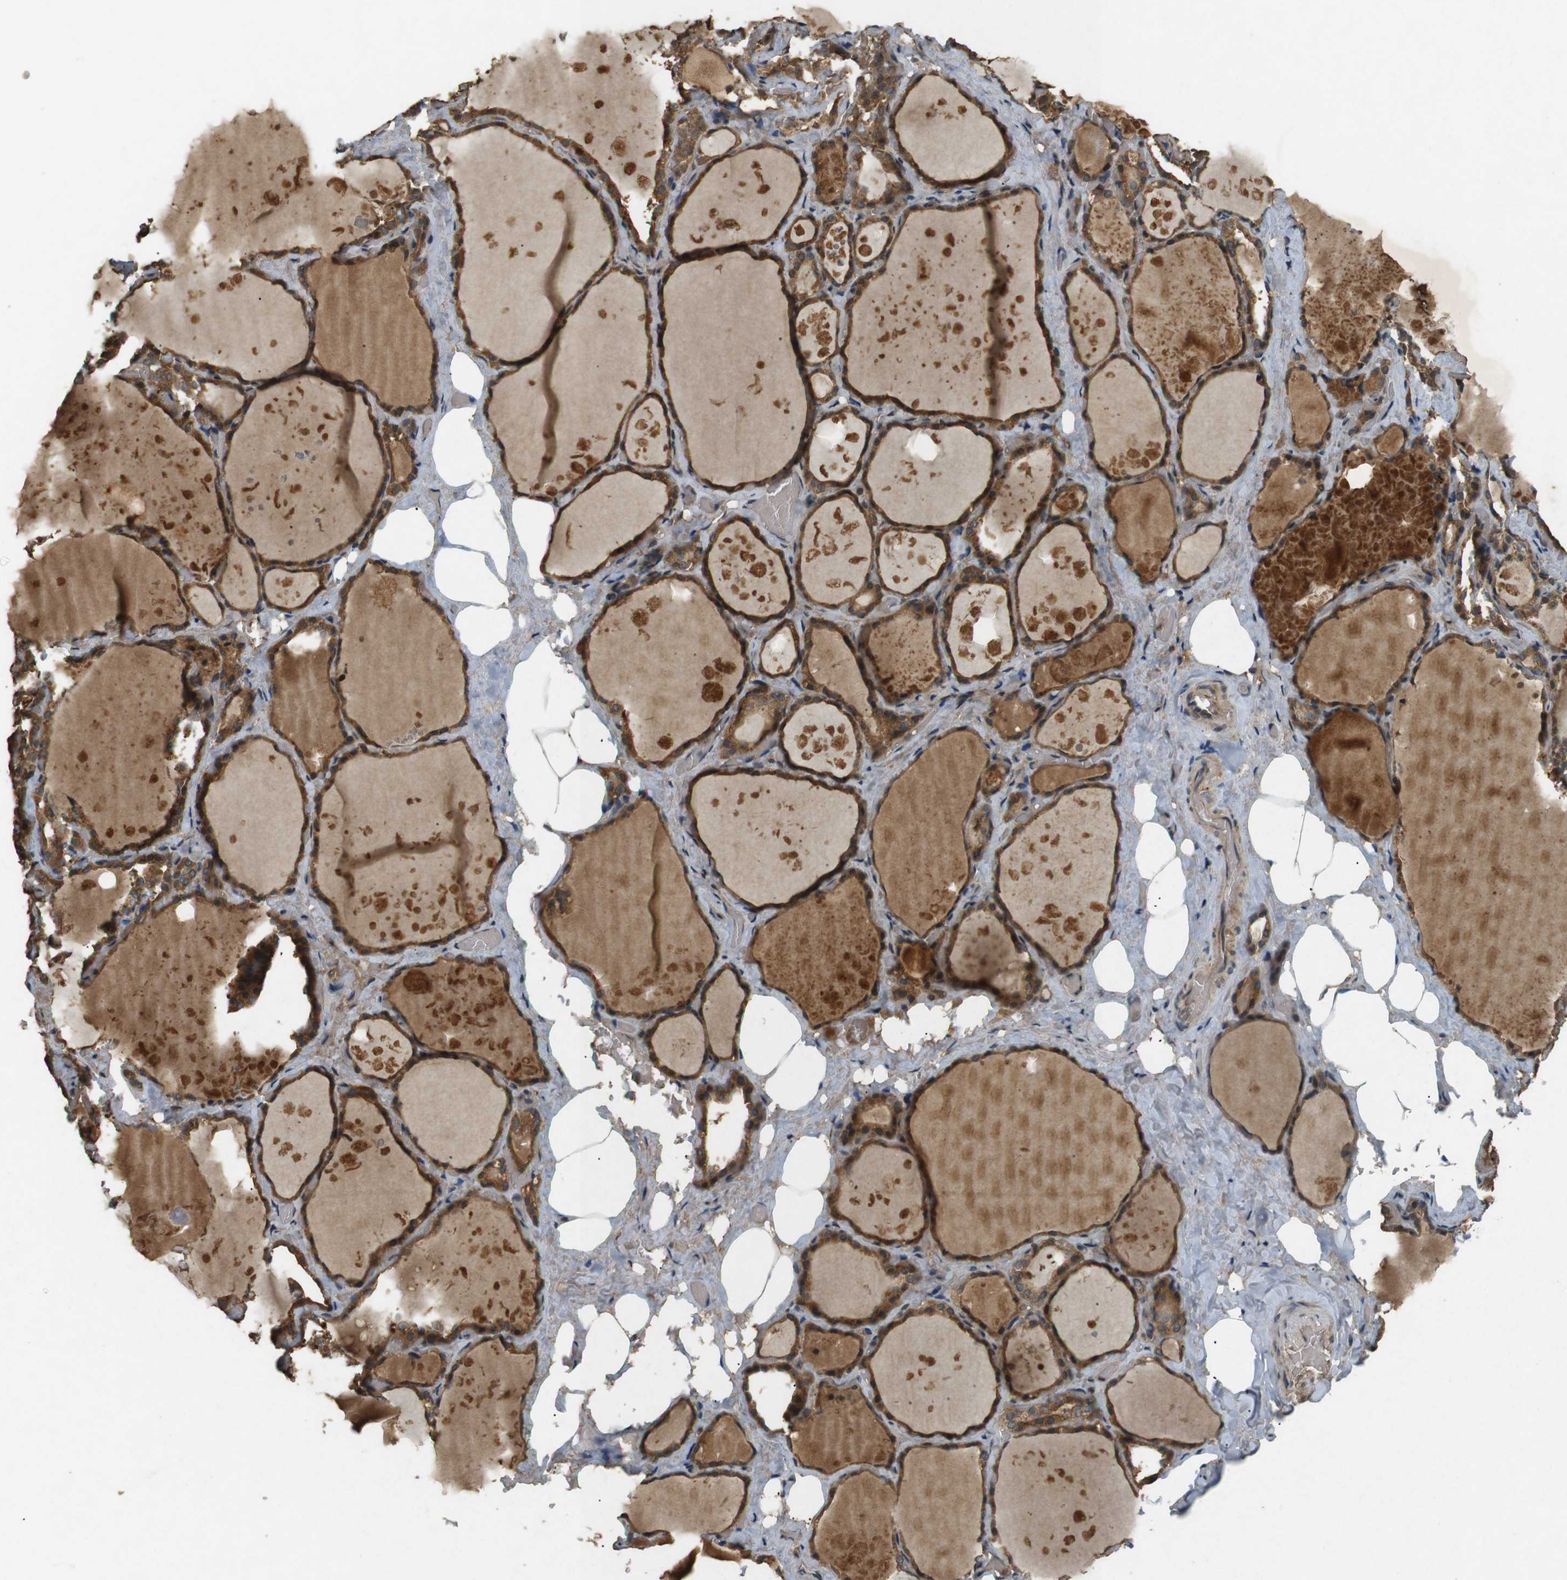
{"staining": {"intensity": "strong", "quantity": ">75%", "location": "cytoplasmic/membranous"}, "tissue": "thyroid gland", "cell_type": "Glandular cells", "image_type": "normal", "snomed": [{"axis": "morphology", "description": "Normal tissue, NOS"}, {"axis": "topography", "description": "Thyroid gland"}], "caption": "Thyroid gland stained with DAB immunohistochemistry displays high levels of strong cytoplasmic/membranous expression in approximately >75% of glandular cells.", "gene": "TAP1", "patient": {"sex": "male", "age": 61}}